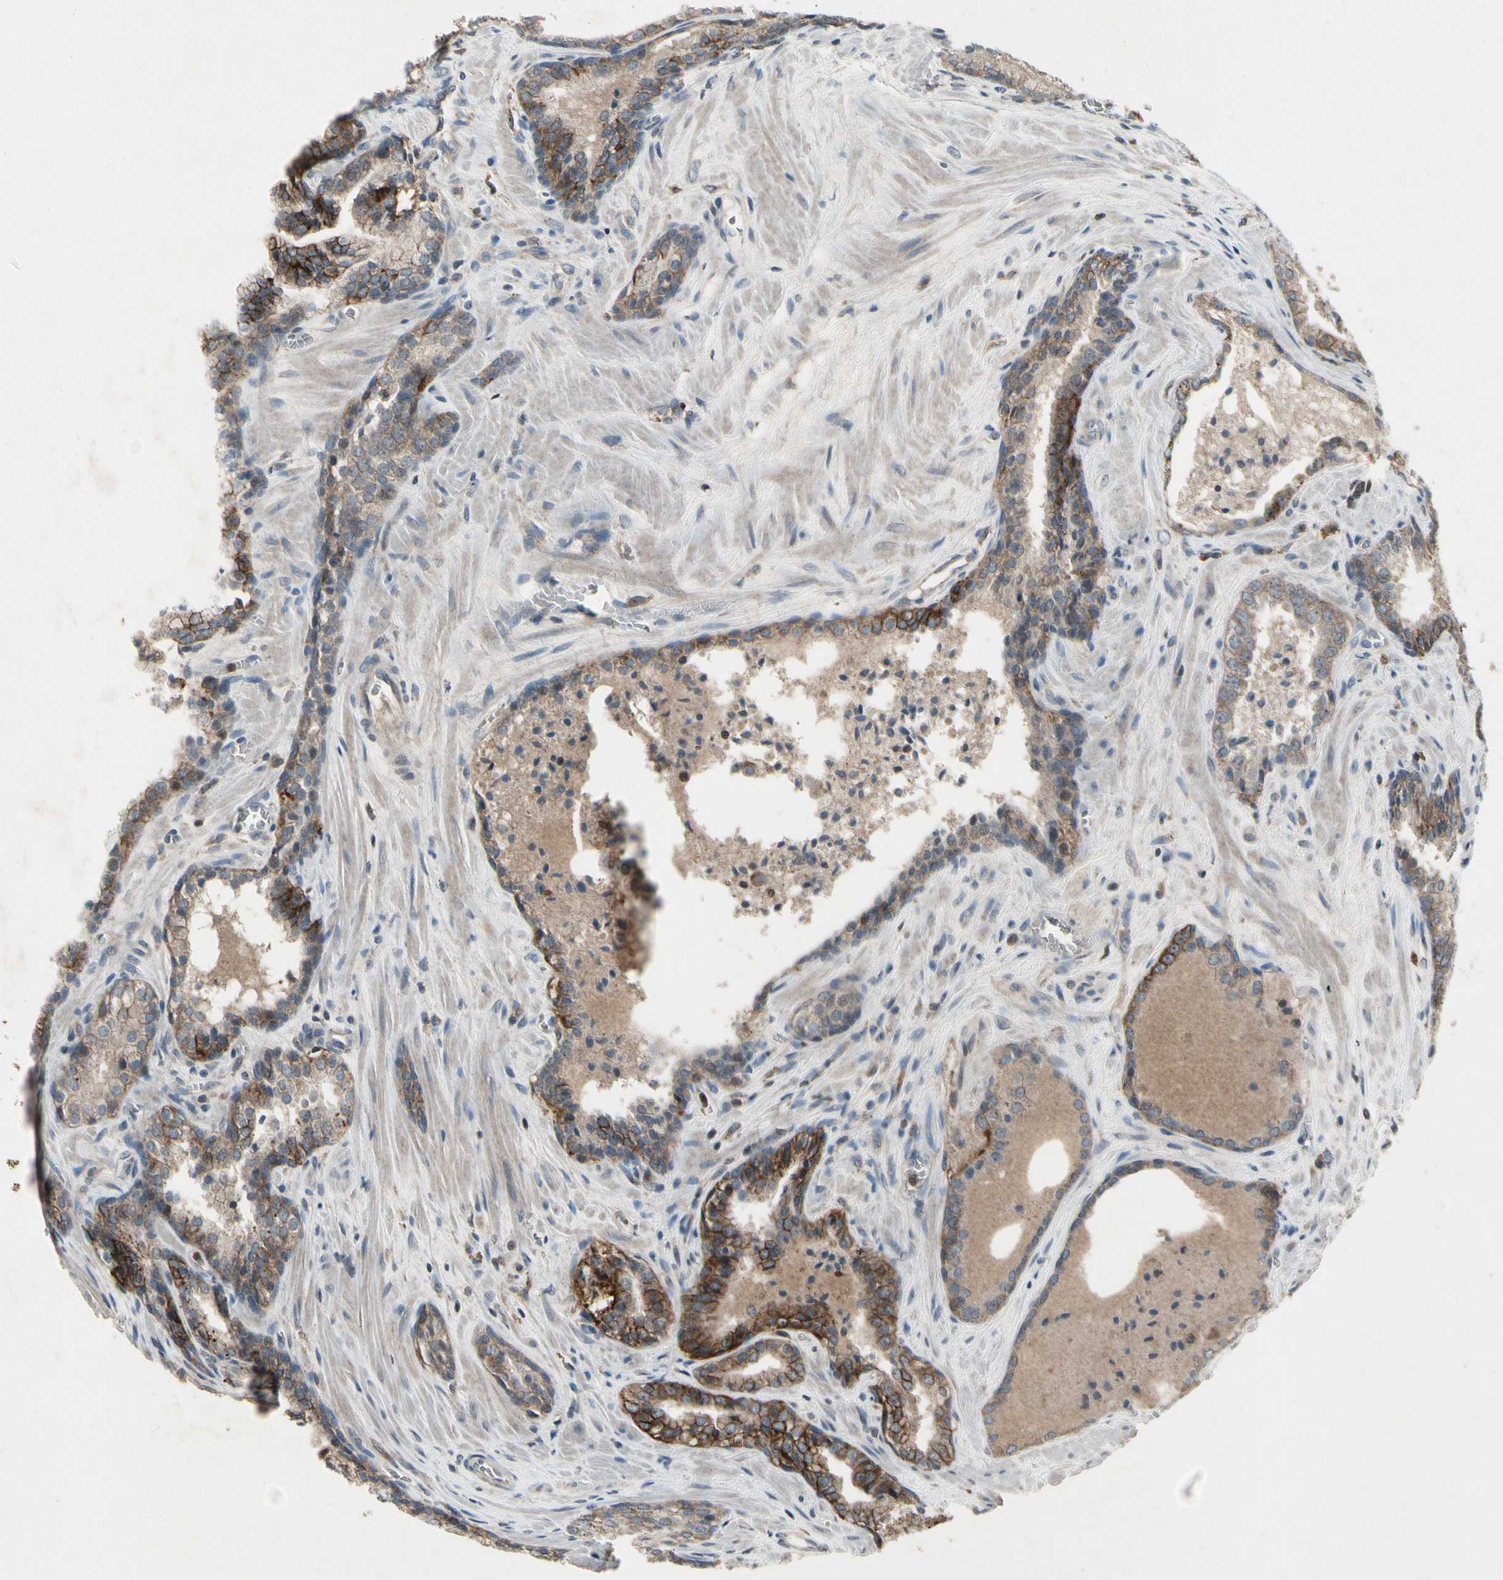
{"staining": {"intensity": "moderate", "quantity": ">75%", "location": "cytoplasmic/membranous"}, "tissue": "prostate cancer", "cell_type": "Tumor cells", "image_type": "cancer", "snomed": [{"axis": "morphology", "description": "Adenocarcinoma, Low grade"}, {"axis": "topography", "description": "Prostate"}], "caption": "Brown immunohistochemical staining in human prostate low-grade adenocarcinoma shows moderate cytoplasmic/membranous staining in about >75% of tumor cells.", "gene": "NMI", "patient": {"sex": "male", "age": 60}}